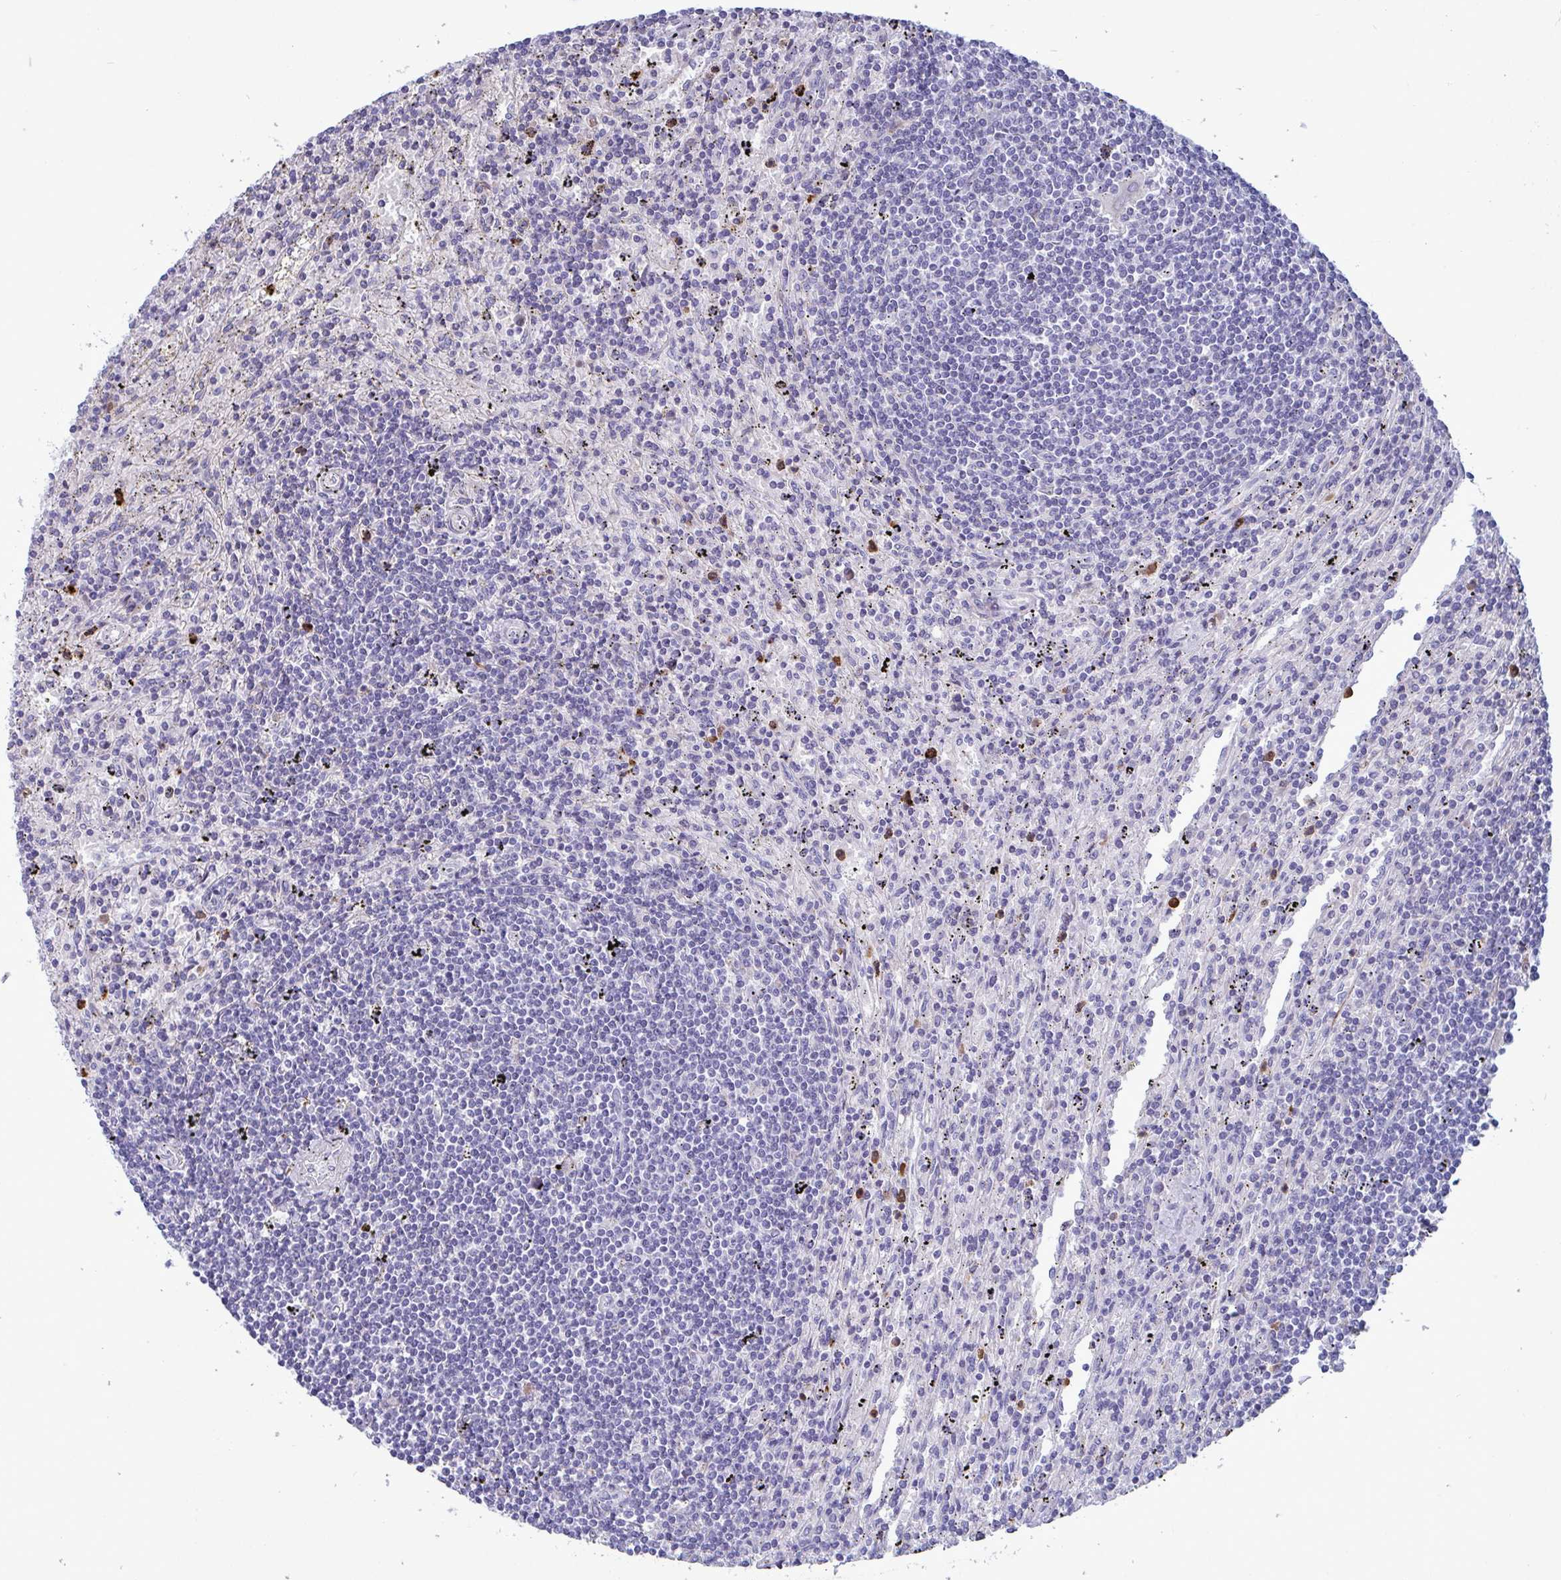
{"staining": {"intensity": "negative", "quantity": "none", "location": "none"}, "tissue": "lymphoma", "cell_type": "Tumor cells", "image_type": "cancer", "snomed": [{"axis": "morphology", "description": "Malignant lymphoma, non-Hodgkin's type, Low grade"}, {"axis": "topography", "description": "Spleen"}], "caption": "Immunohistochemical staining of human low-grade malignant lymphoma, non-Hodgkin's type displays no significant staining in tumor cells.", "gene": "TAS2R38", "patient": {"sex": "male", "age": 76}}